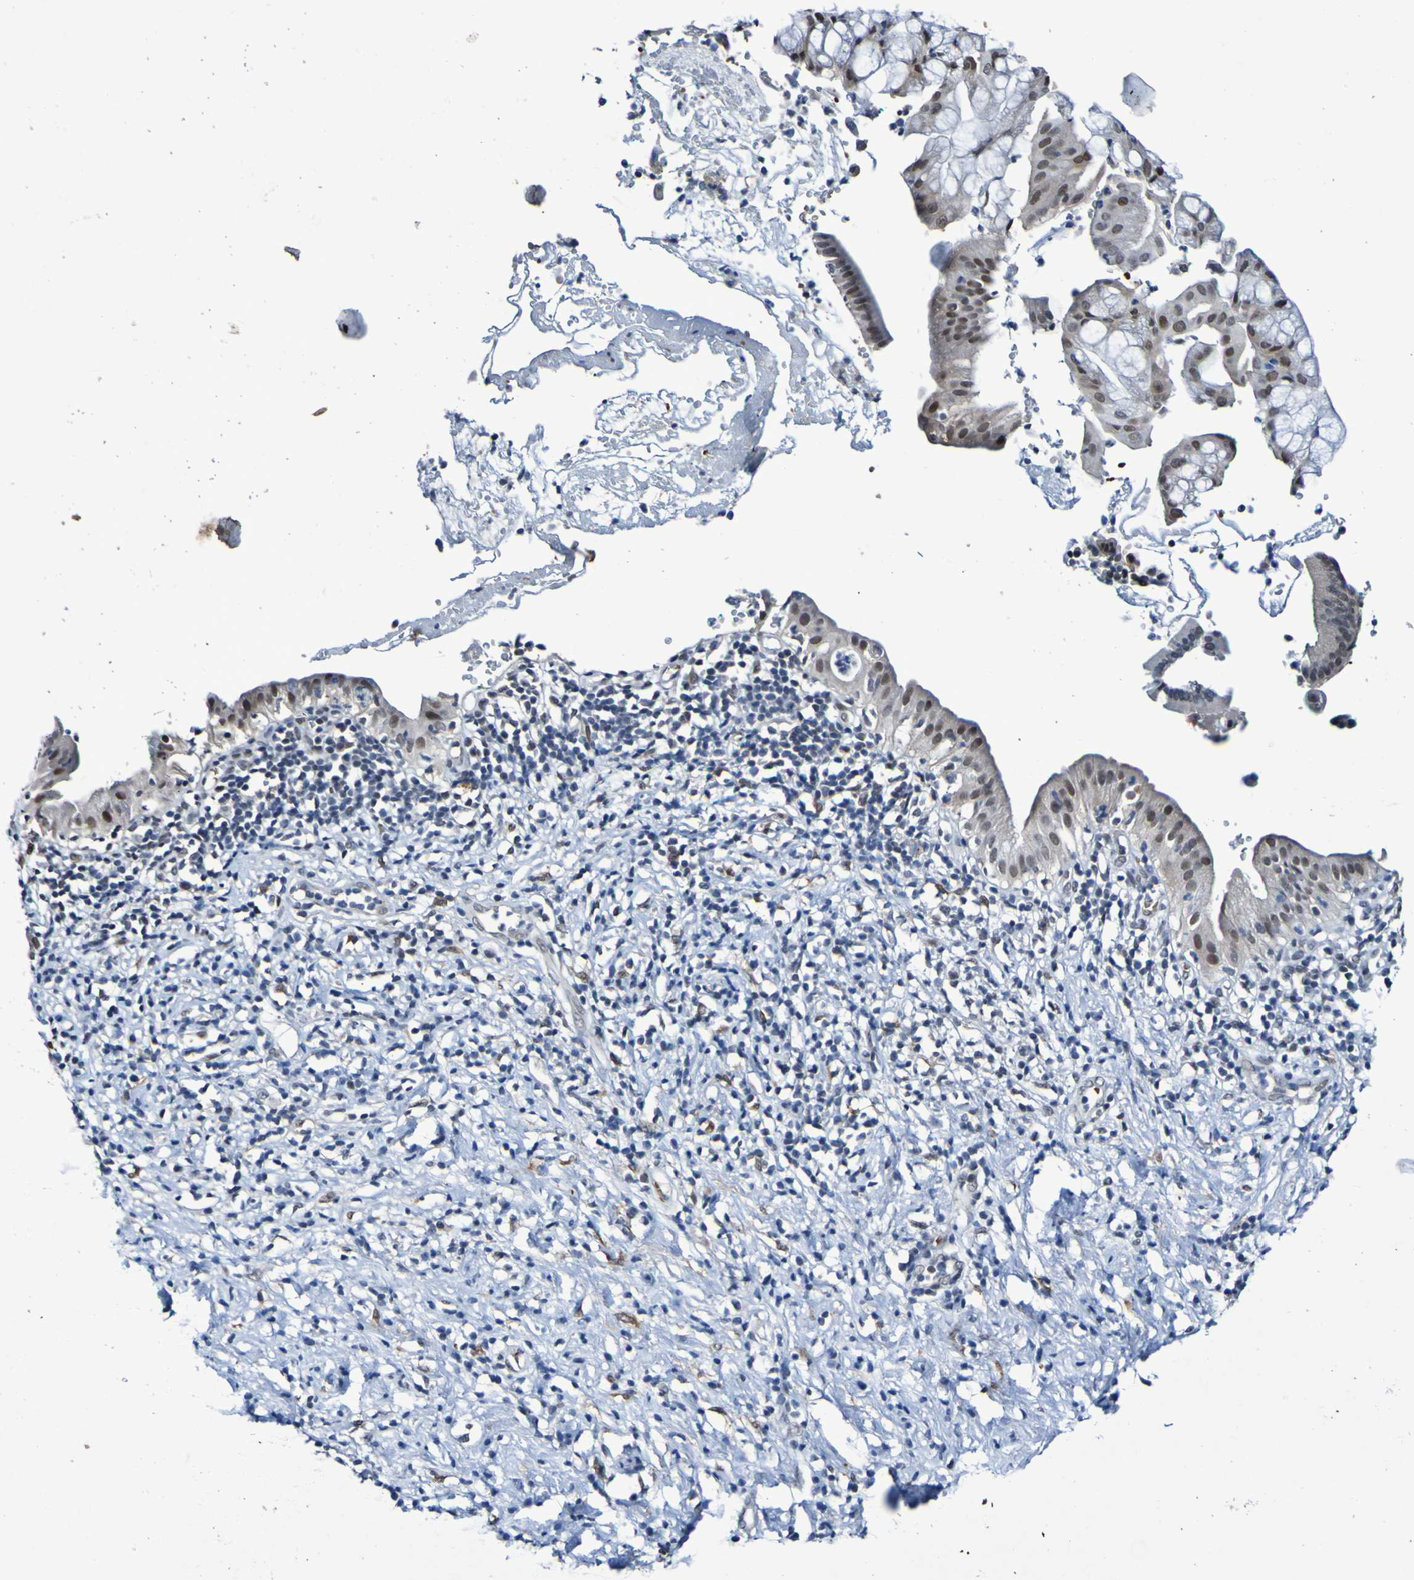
{"staining": {"intensity": "moderate", "quantity": "25%-75%", "location": "nuclear"}, "tissue": "pancreatic cancer", "cell_type": "Tumor cells", "image_type": "cancer", "snomed": [{"axis": "morphology", "description": "Adenocarcinoma, NOS"}, {"axis": "morphology", "description": "Adenocarcinoma, metastatic, NOS"}, {"axis": "topography", "description": "Lymph node"}, {"axis": "topography", "description": "Pancreas"}, {"axis": "topography", "description": "Duodenum"}], "caption": "Immunohistochemistry (IHC) photomicrograph of neoplastic tissue: human pancreatic metastatic adenocarcinoma stained using immunohistochemistry displays medium levels of moderate protein expression localized specifically in the nuclear of tumor cells, appearing as a nuclear brown color.", "gene": "PCGF1", "patient": {"sex": "female", "age": 64}}